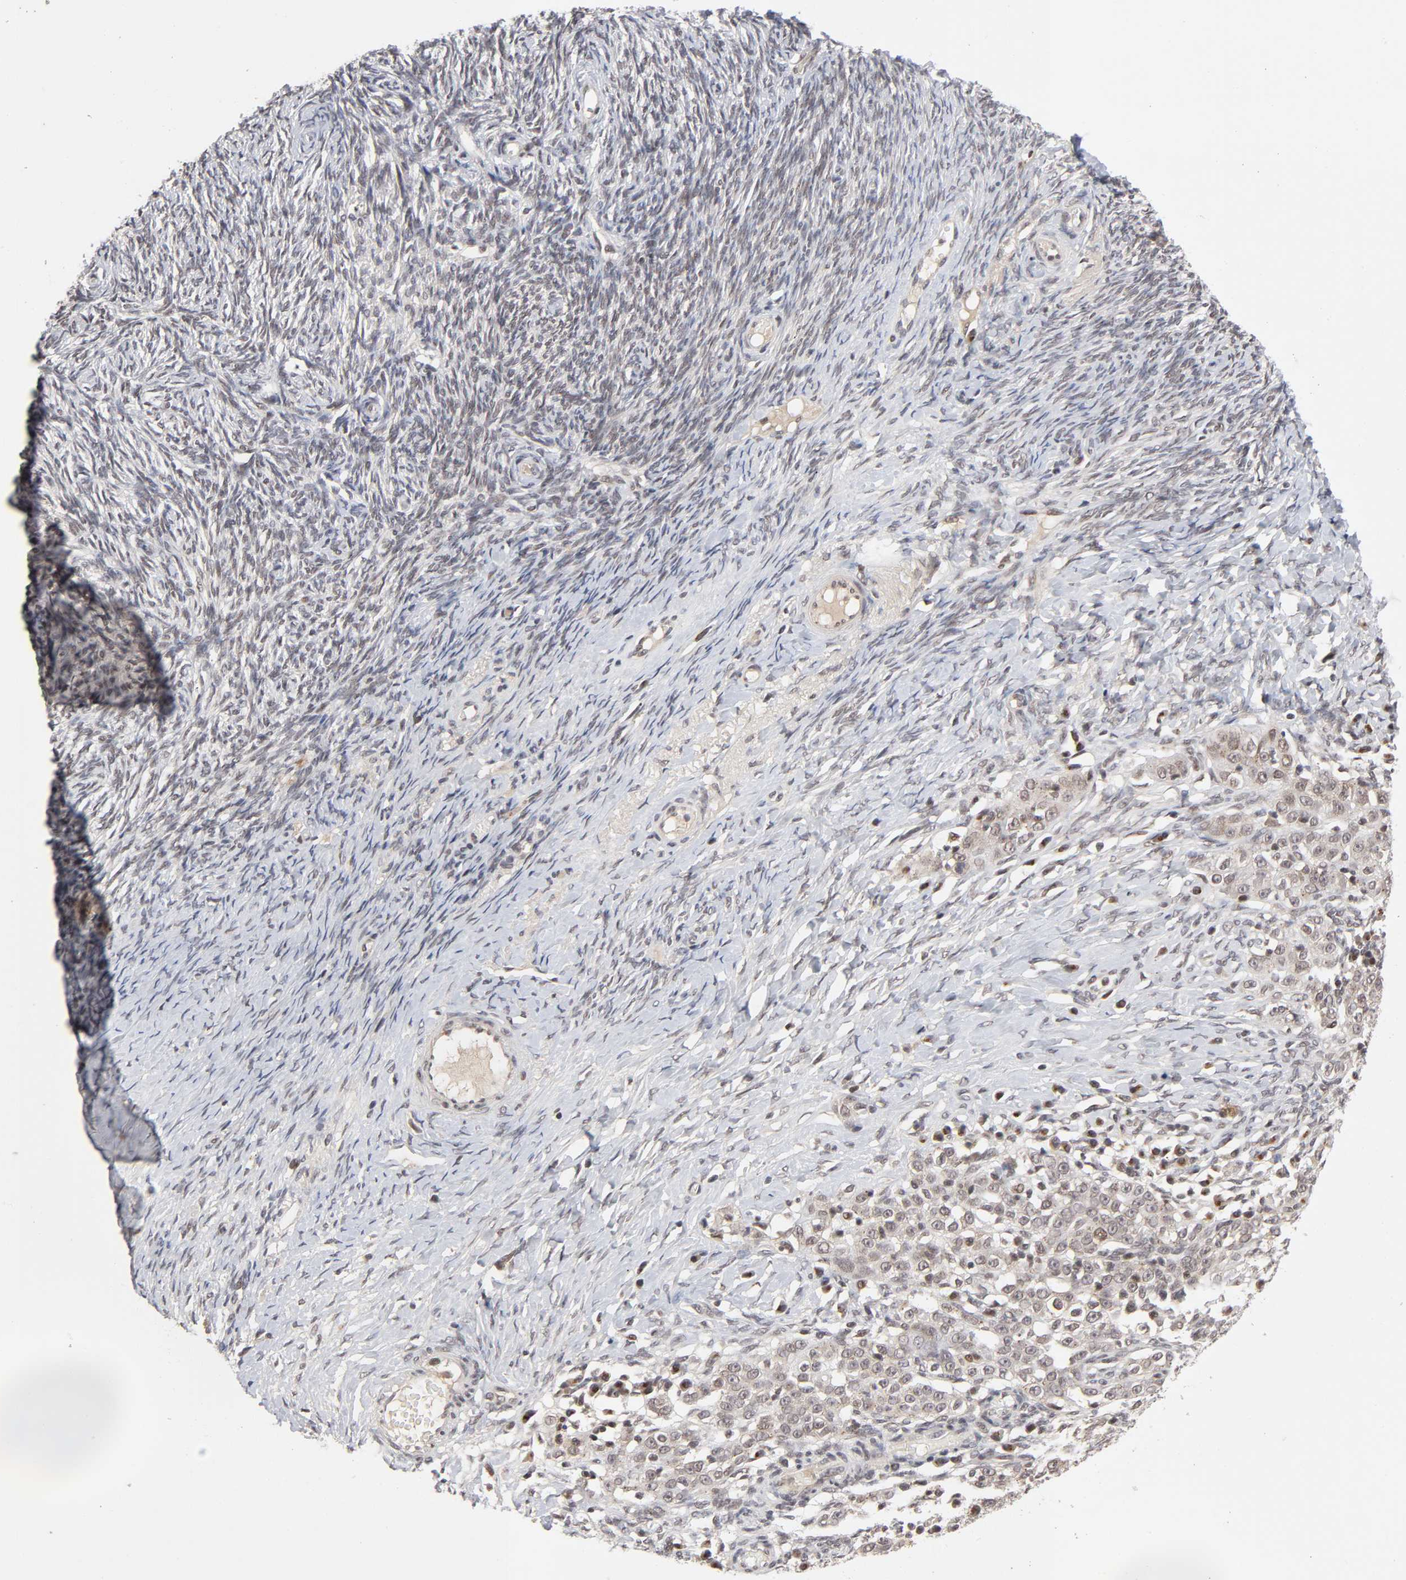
{"staining": {"intensity": "weak", "quantity": ">75%", "location": "cytoplasmic/membranous,nuclear"}, "tissue": "ovarian cancer", "cell_type": "Tumor cells", "image_type": "cancer", "snomed": [{"axis": "morphology", "description": "Normal tissue, NOS"}, {"axis": "morphology", "description": "Cystadenocarcinoma, serous, NOS"}, {"axis": "topography", "description": "Ovary"}], "caption": "There is low levels of weak cytoplasmic/membranous and nuclear positivity in tumor cells of serous cystadenocarcinoma (ovarian), as demonstrated by immunohistochemical staining (brown color).", "gene": "EP300", "patient": {"sex": "female", "age": 62}}